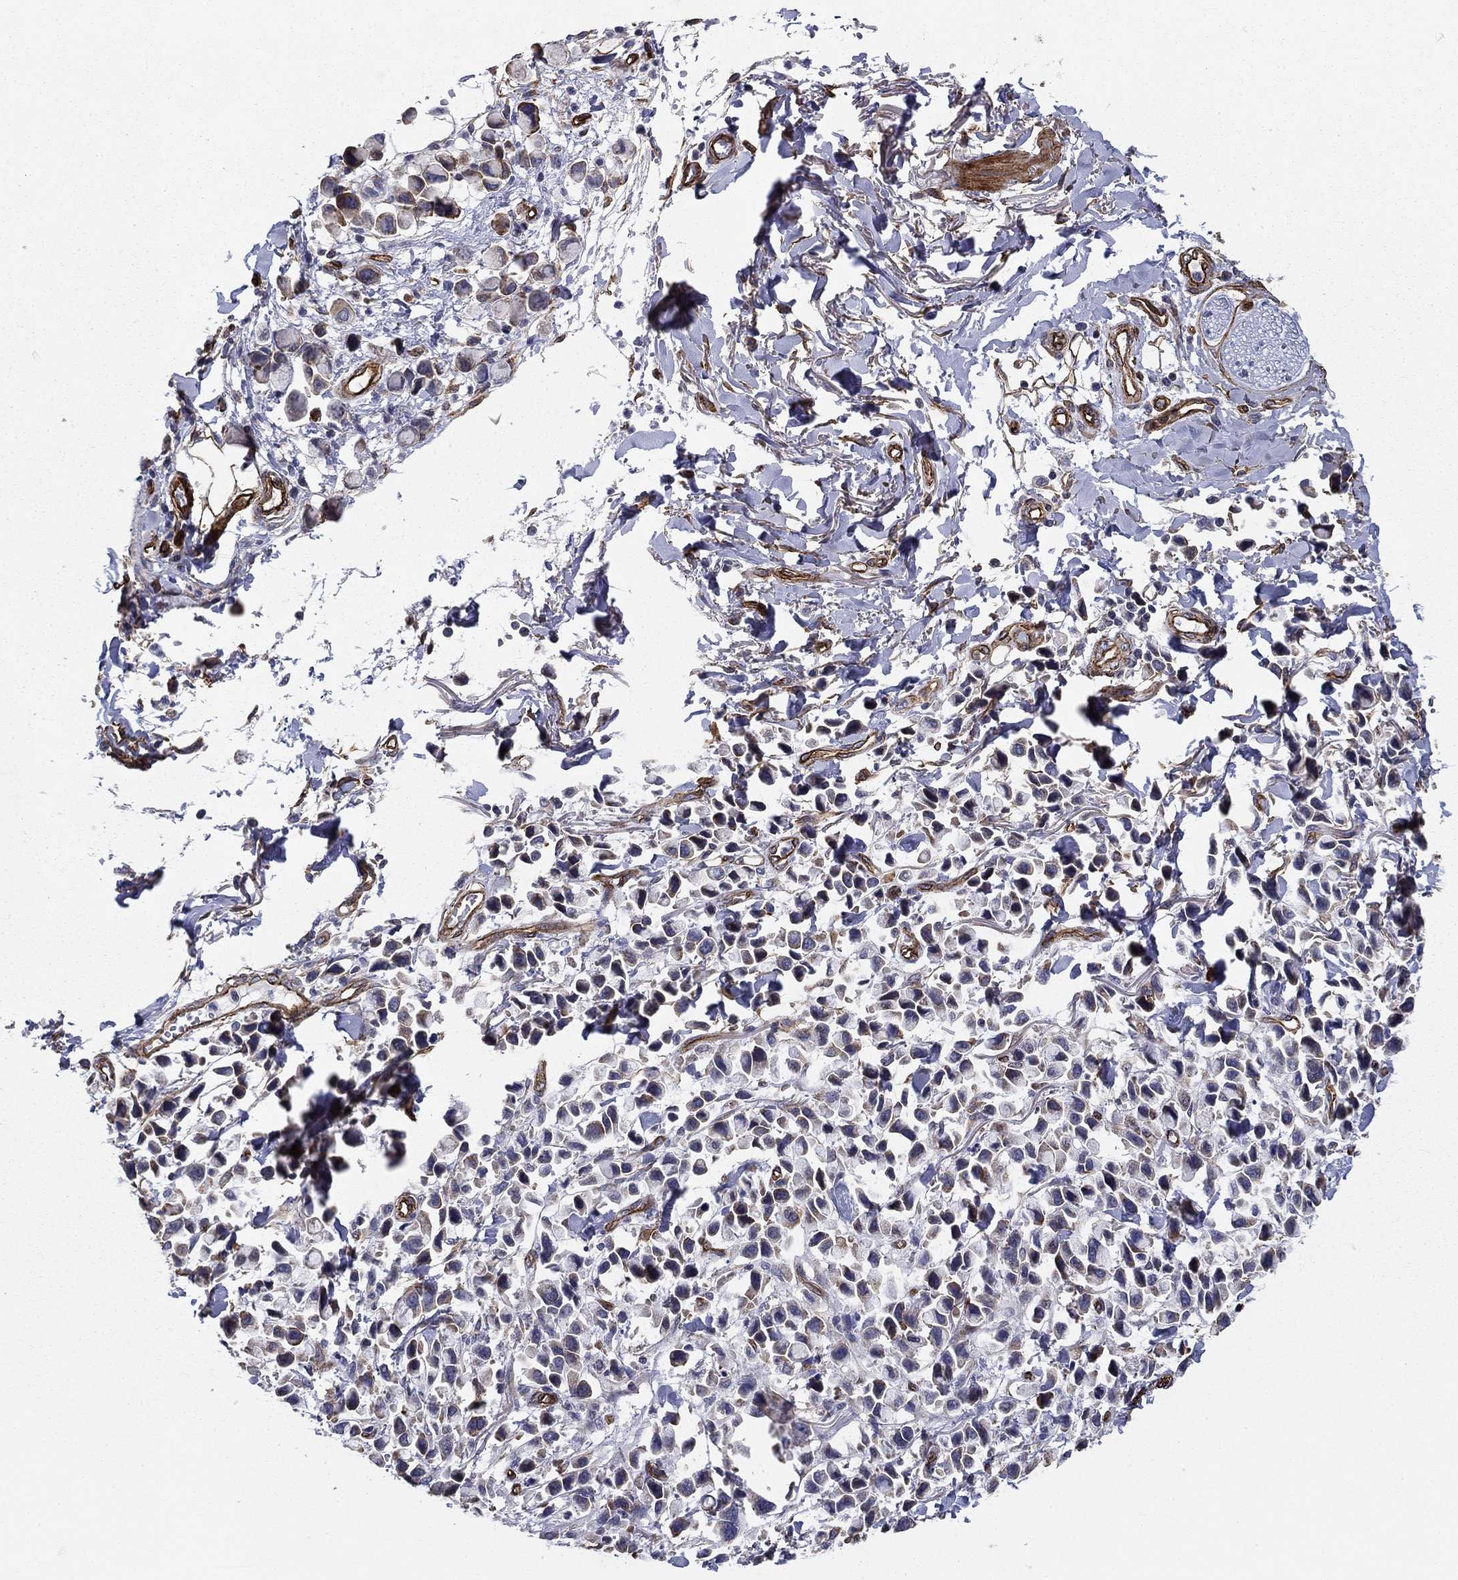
{"staining": {"intensity": "negative", "quantity": "none", "location": "none"}, "tissue": "stomach cancer", "cell_type": "Tumor cells", "image_type": "cancer", "snomed": [{"axis": "morphology", "description": "Adenocarcinoma, NOS"}, {"axis": "topography", "description": "Stomach"}], "caption": "Stomach cancer was stained to show a protein in brown. There is no significant staining in tumor cells.", "gene": "SYNC", "patient": {"sex": "female", "age": 81}}